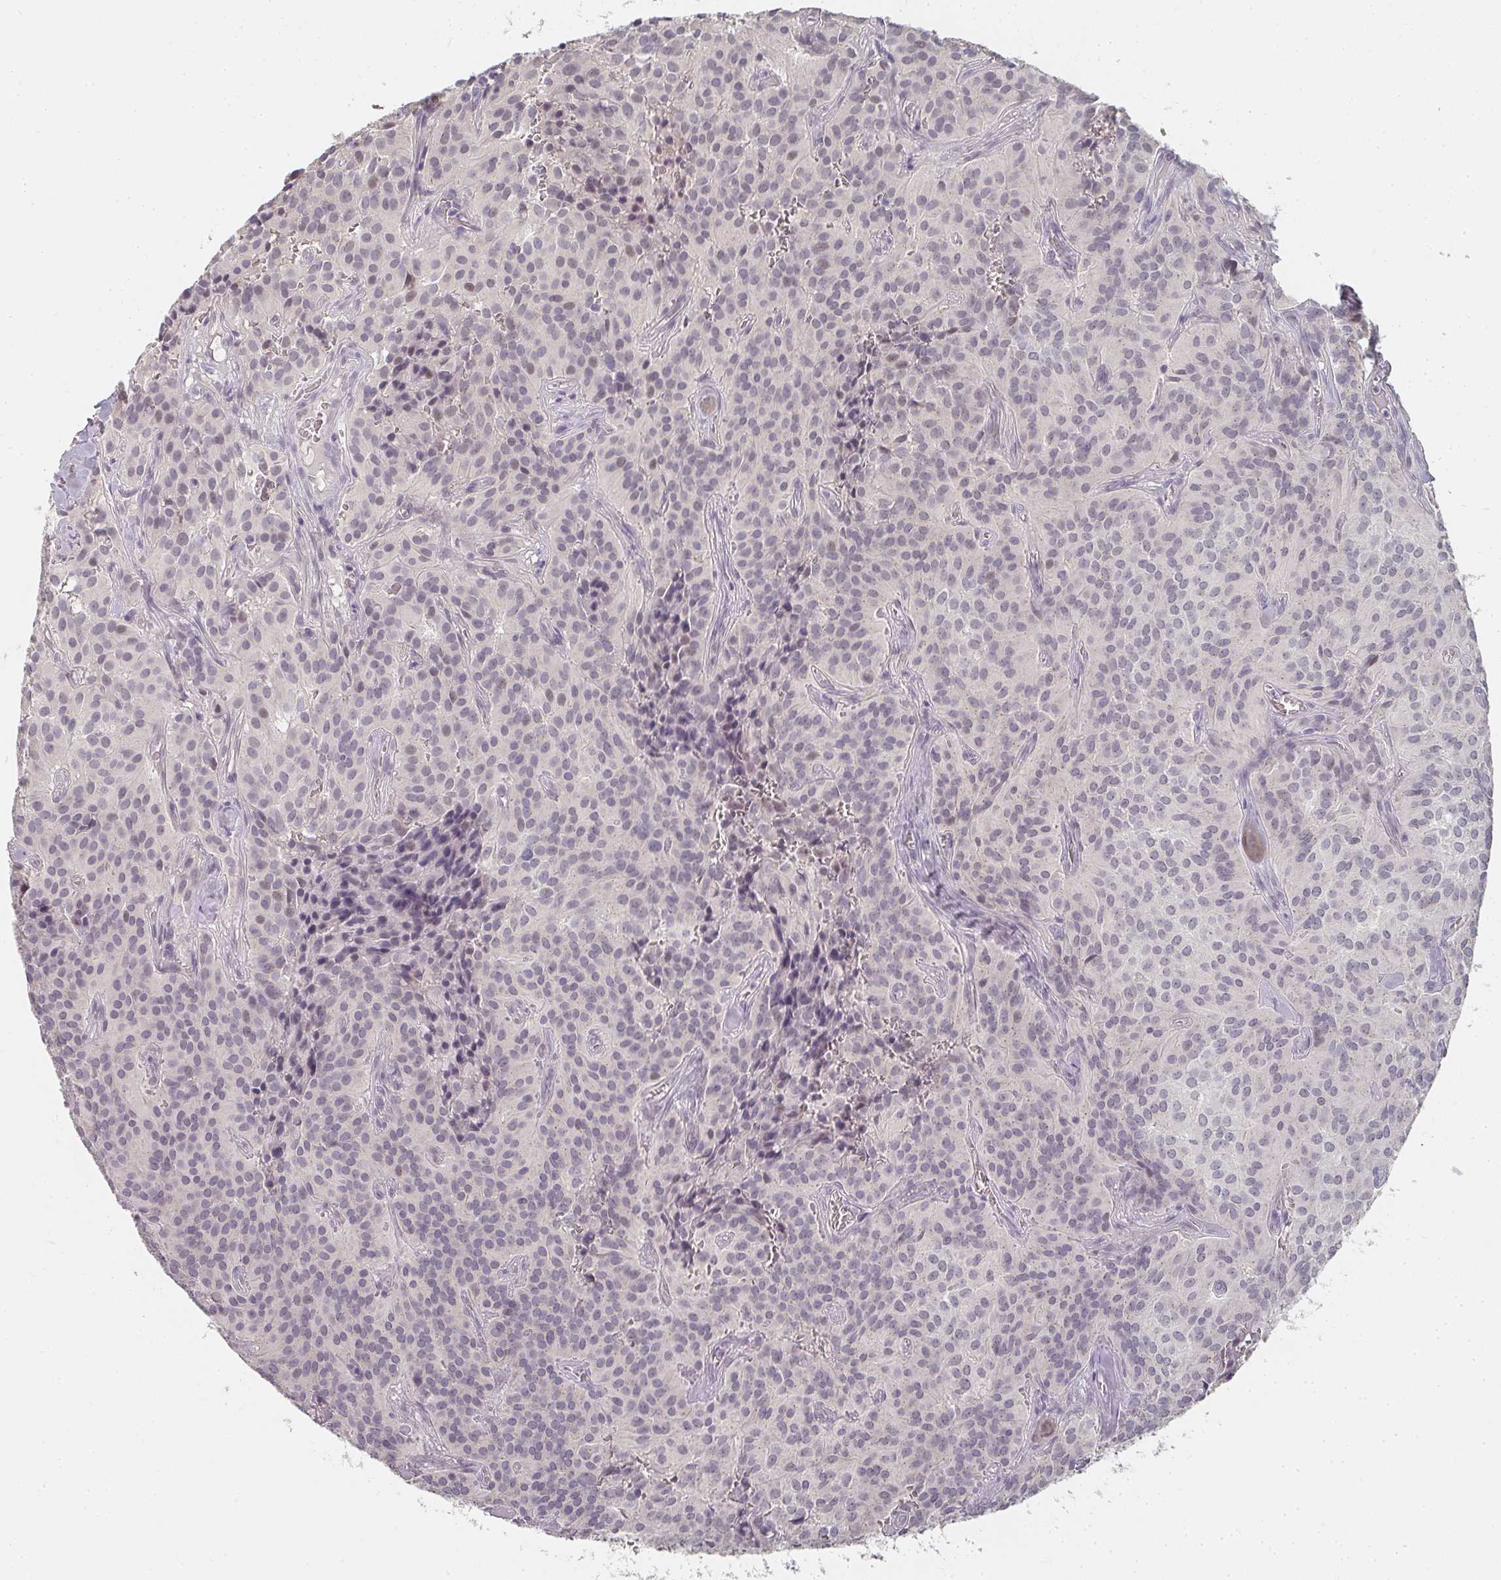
{"staining": {"intensity": "weak", "quantity": "<25%", "location": "nuclear"}, "tissue": "glioma", "cell_type": "Tumor cells", "image_type": "cancer", "snomed": [{"axis": "morphology", "description": "Glioma, malignant, Low grade"}, {"axis": "topography", "description": "Brain"}], "caption": "Human glioma stained for a protein using IHC demonstrates no expression in tumor cells.", "gene": "SHISA2", "patient": {"sex": "male", "age": 42}}